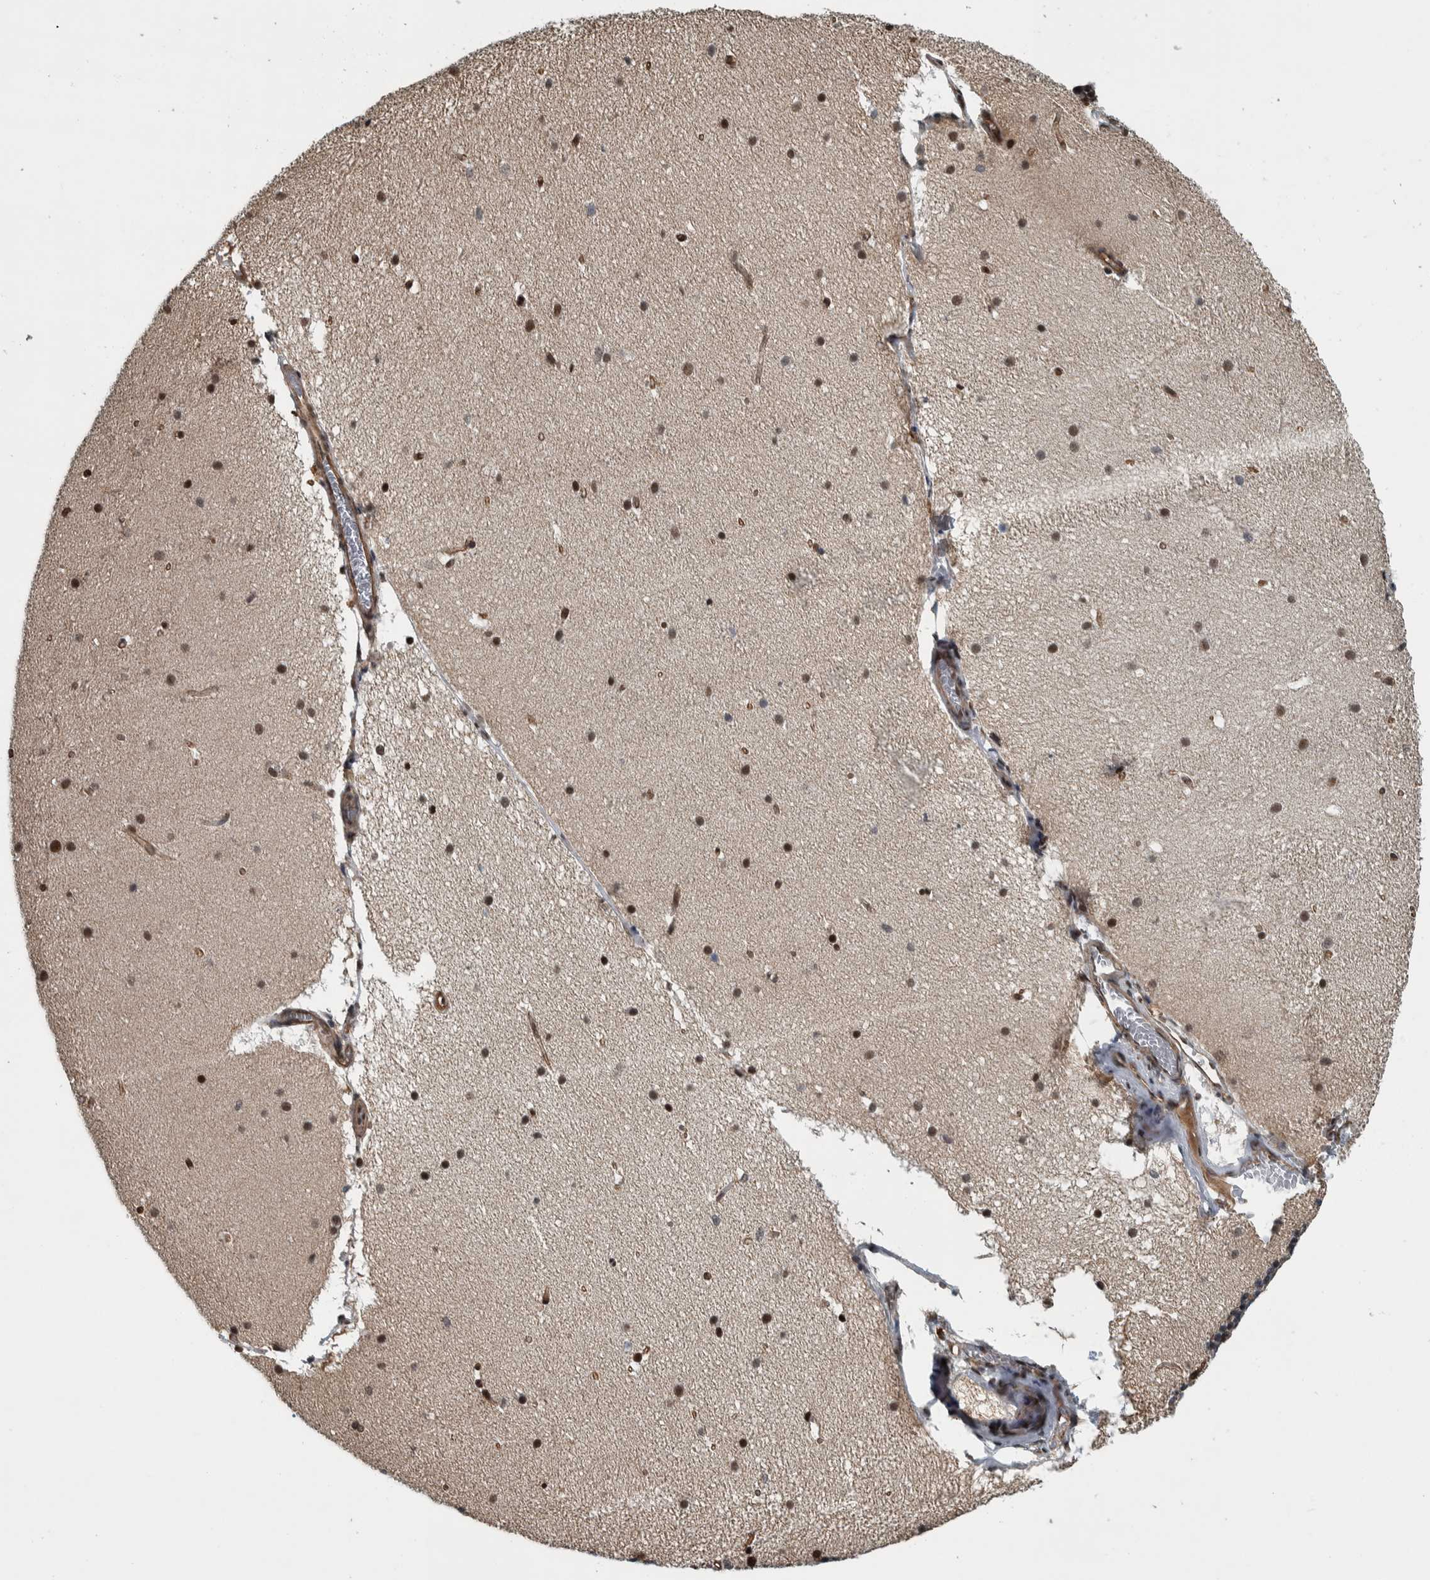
{"staining": {"intensity": "moderate", "quantity": ">75%", "location": "cytoplasmic/membranous,nuclear"}, "tissue": "cerebellum", "cell_type": "Cells in granular layer", "image_type": "normal", "snomed": [{"axis": "morphology", "description": "Normal tissue, NOS"}, {"axis": "topography", "description": "Cerebellum"}], "caption": "IHC image of unremarkable cerebellum: cerebellum stained using immunohistochemistry demonstrates medium levels of moderate protein expression localized specifically in the cytoplasmic/membranous,nuclear of cells in granular layer, appearing as a cytoplasmic/membranous,nuclear brown color.", "gene": "FAM135B", "patient": {"sex": "female", "age": 19}}